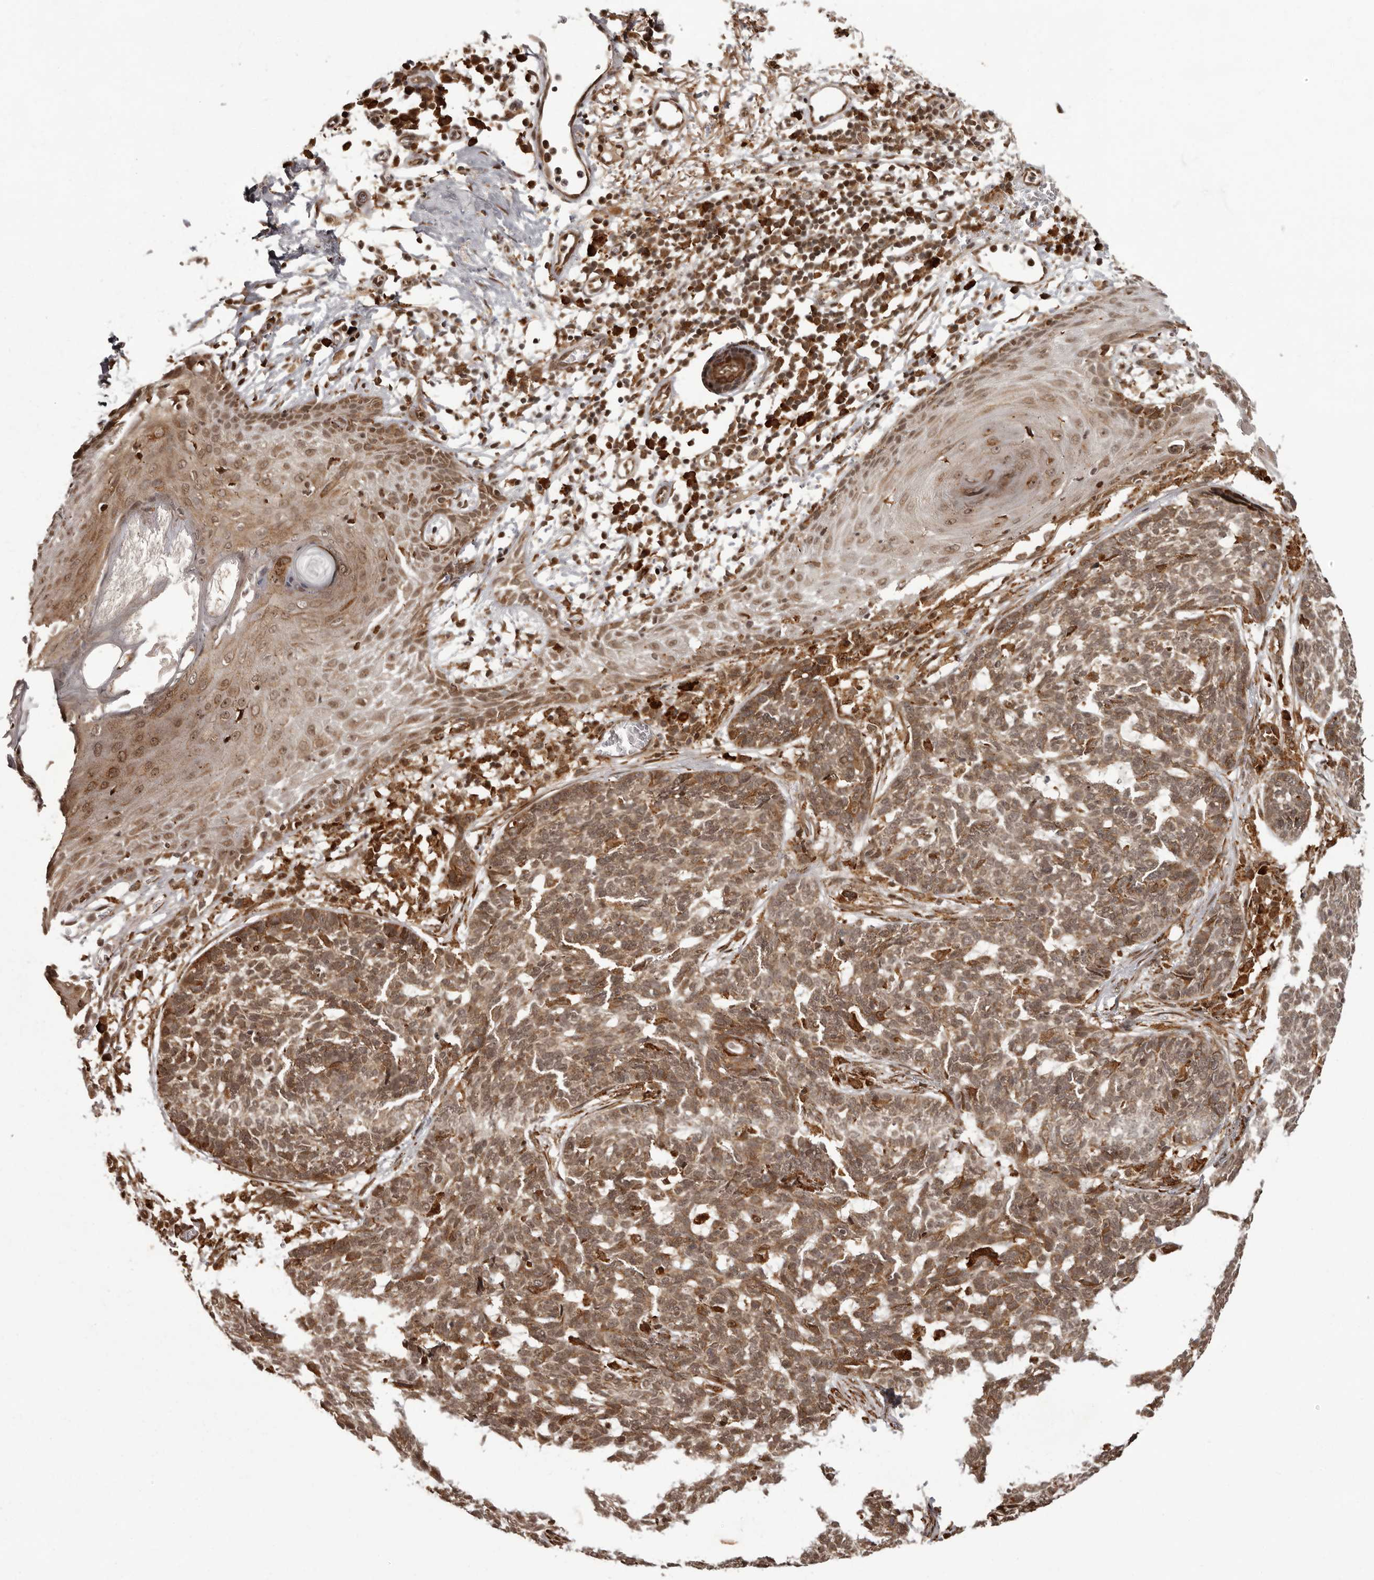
{"staining": {"intensity": "moderate", "quantity": ">75%", "location": "cytoplasmic/membranous,nuclear"}, "tissue": "skin cancer", "cell_type": "Tumor cells", "image_type": "cancer", "snomed": [{"axis": "morphology", "description": "Basal cell carcinoma"}, {"axis": "topography", "description": "Skin"}], "caption": "Basal cell carcinoma (skin) tissue demonstrates moderate cytoplasmic/membranous and nuclear positivity in about >75% of tumor cells", "gene": "IL32", "patient": {"sex": "male", "age": 85}}